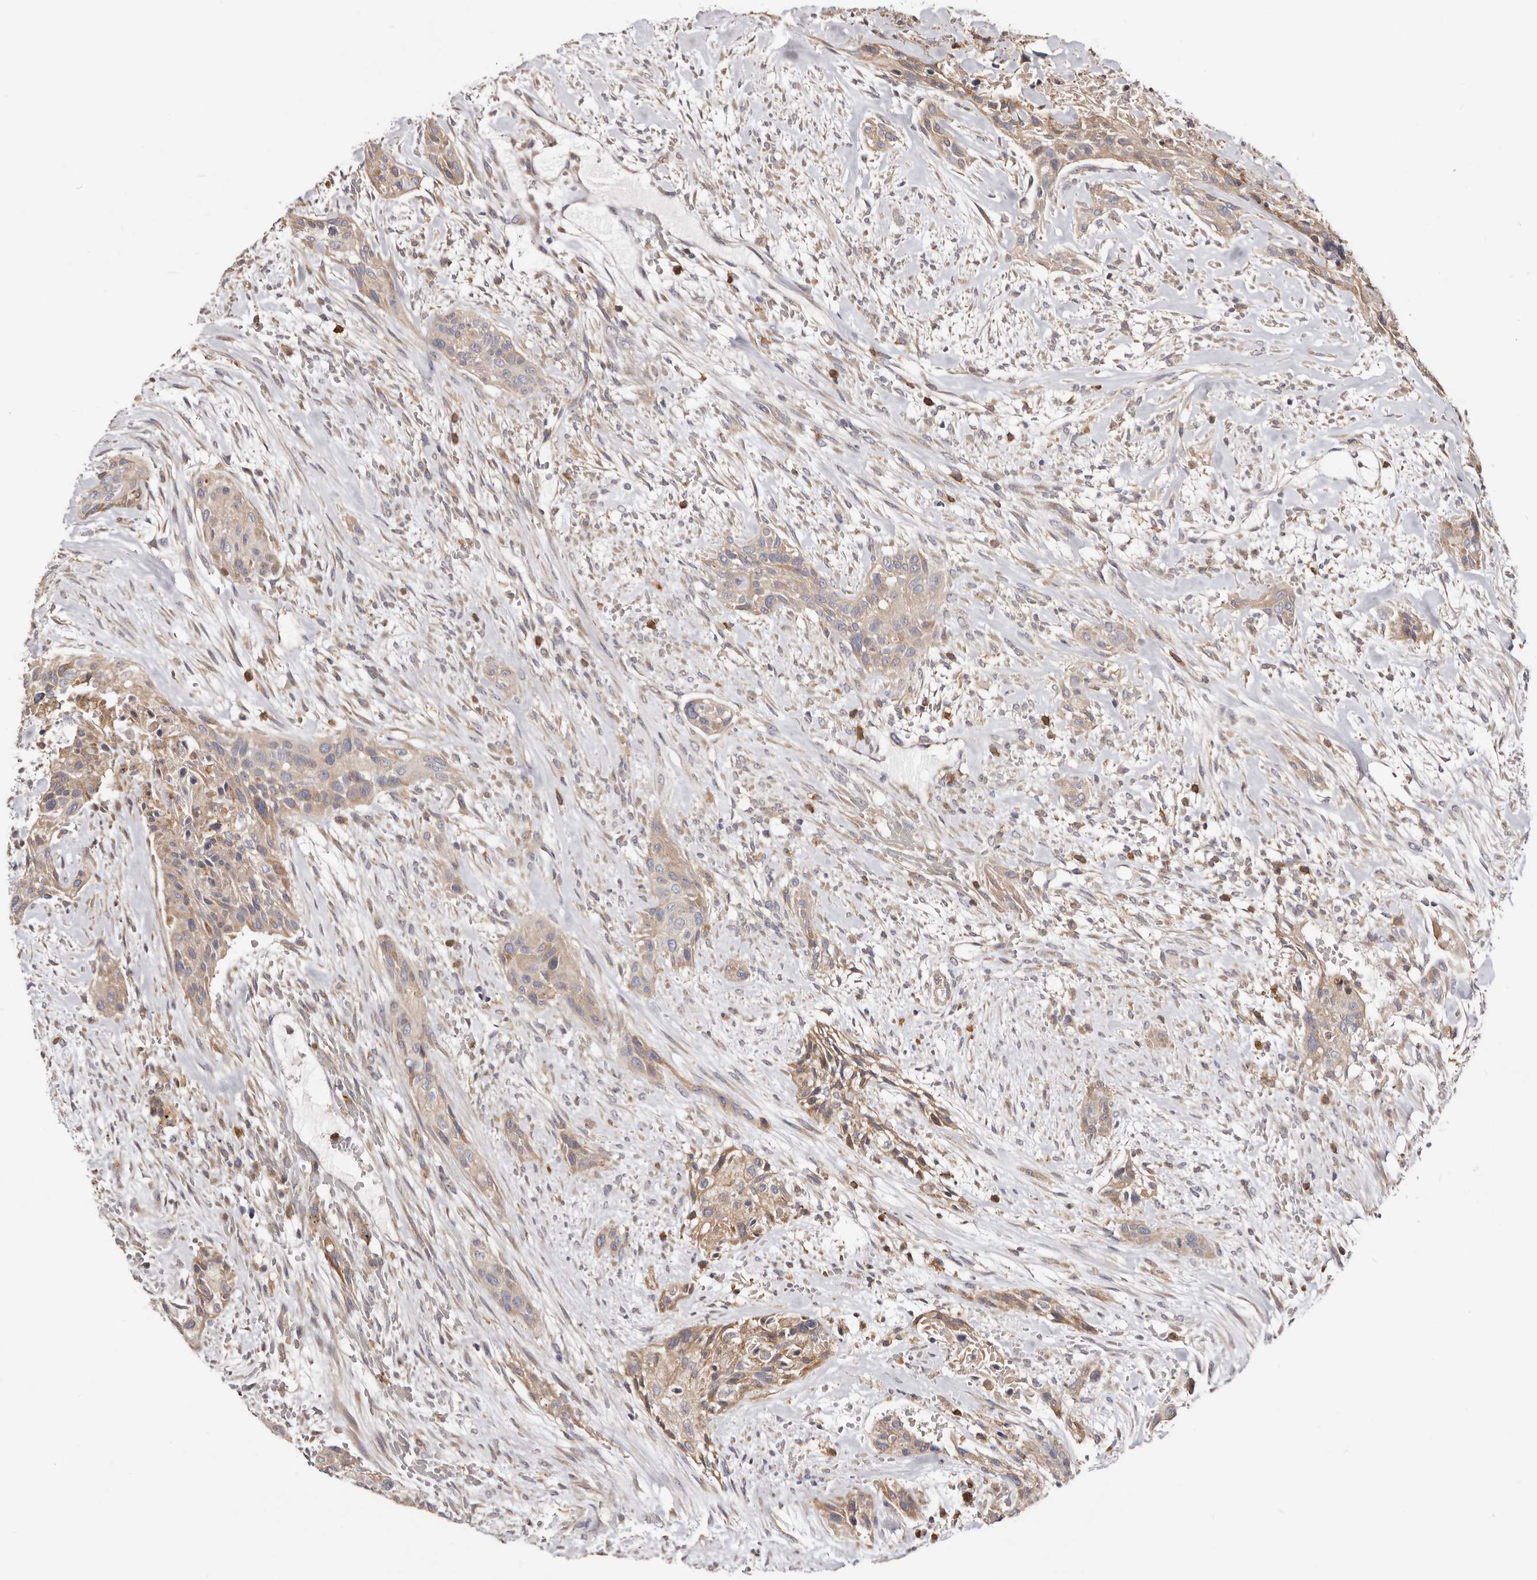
{"staining": {"intensity": "weak", "quantity": "25%-75%", "location": "cytoplasmic/membranous"}, "tissue": "urothelial cancer", "cell_type": "Tumor cells", "image_type": "cancer", "snomed": [{"axis": "morphology", "description": "Urothelial carcinoma, High grade"}, {"axis": "topography", "description": "Urinary bladder"}], "caption": "Immunohistochemical staining of human high-grade urothelial carcinoma exhibits weak cytoplasmic/membranous protein expression in approximately 25%-75% of tumor cells. Using DAB (3,3'-diaminobenzidine) (brown) and hematoxylin (blue) stains, captured at high magnification using brightfield microscopy.", "gene": "LRRC25", "patient": {"sex": "male", "age": 35}}